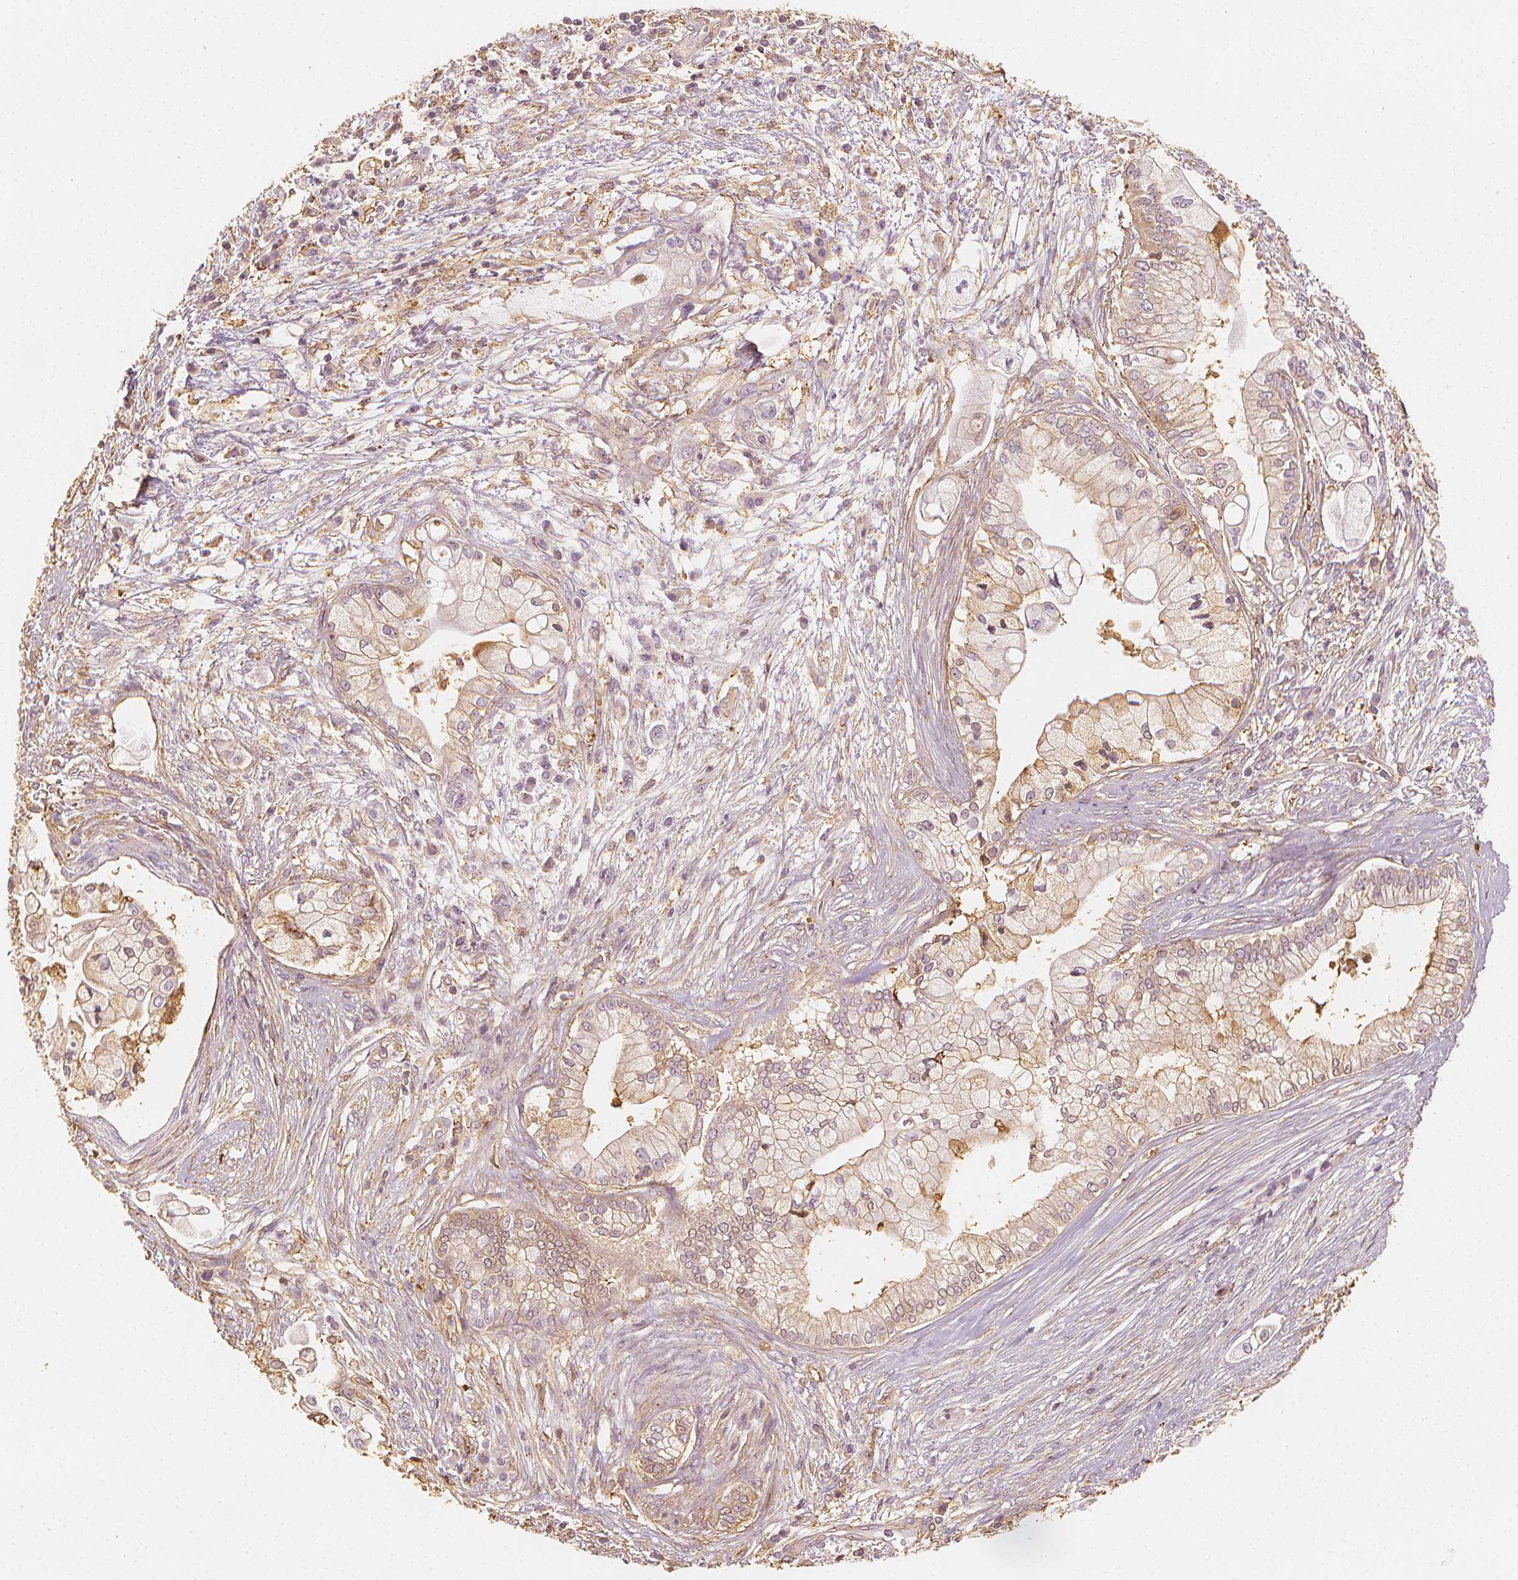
{"staining": {"intensity": "weak", "quantity": "<25%", "location": "cytoplasmic/membranous"}, "tissue": "pancreatic cancer", "cell_type": "Tumor cells", "image_type": "cancer", "snomed": [{"axis": "morphology", "description": "Adenocarcinoma, NOS"}, {"axis": "topography", "description": "Pancreas"}], "caption": "The photomicrograph displays no staining of tumor cells in pancreatic cancer (adenocarcinoma). (Stains: DAB (3,3'-diaminobenzidine) immunohistochemistry (IHC) with hematoxylin counter stain, Microscopy: brightfield microscopy at high magnification).", "gene": "ARHGAP26", "patient": {"sex": "female", "age": 69}}